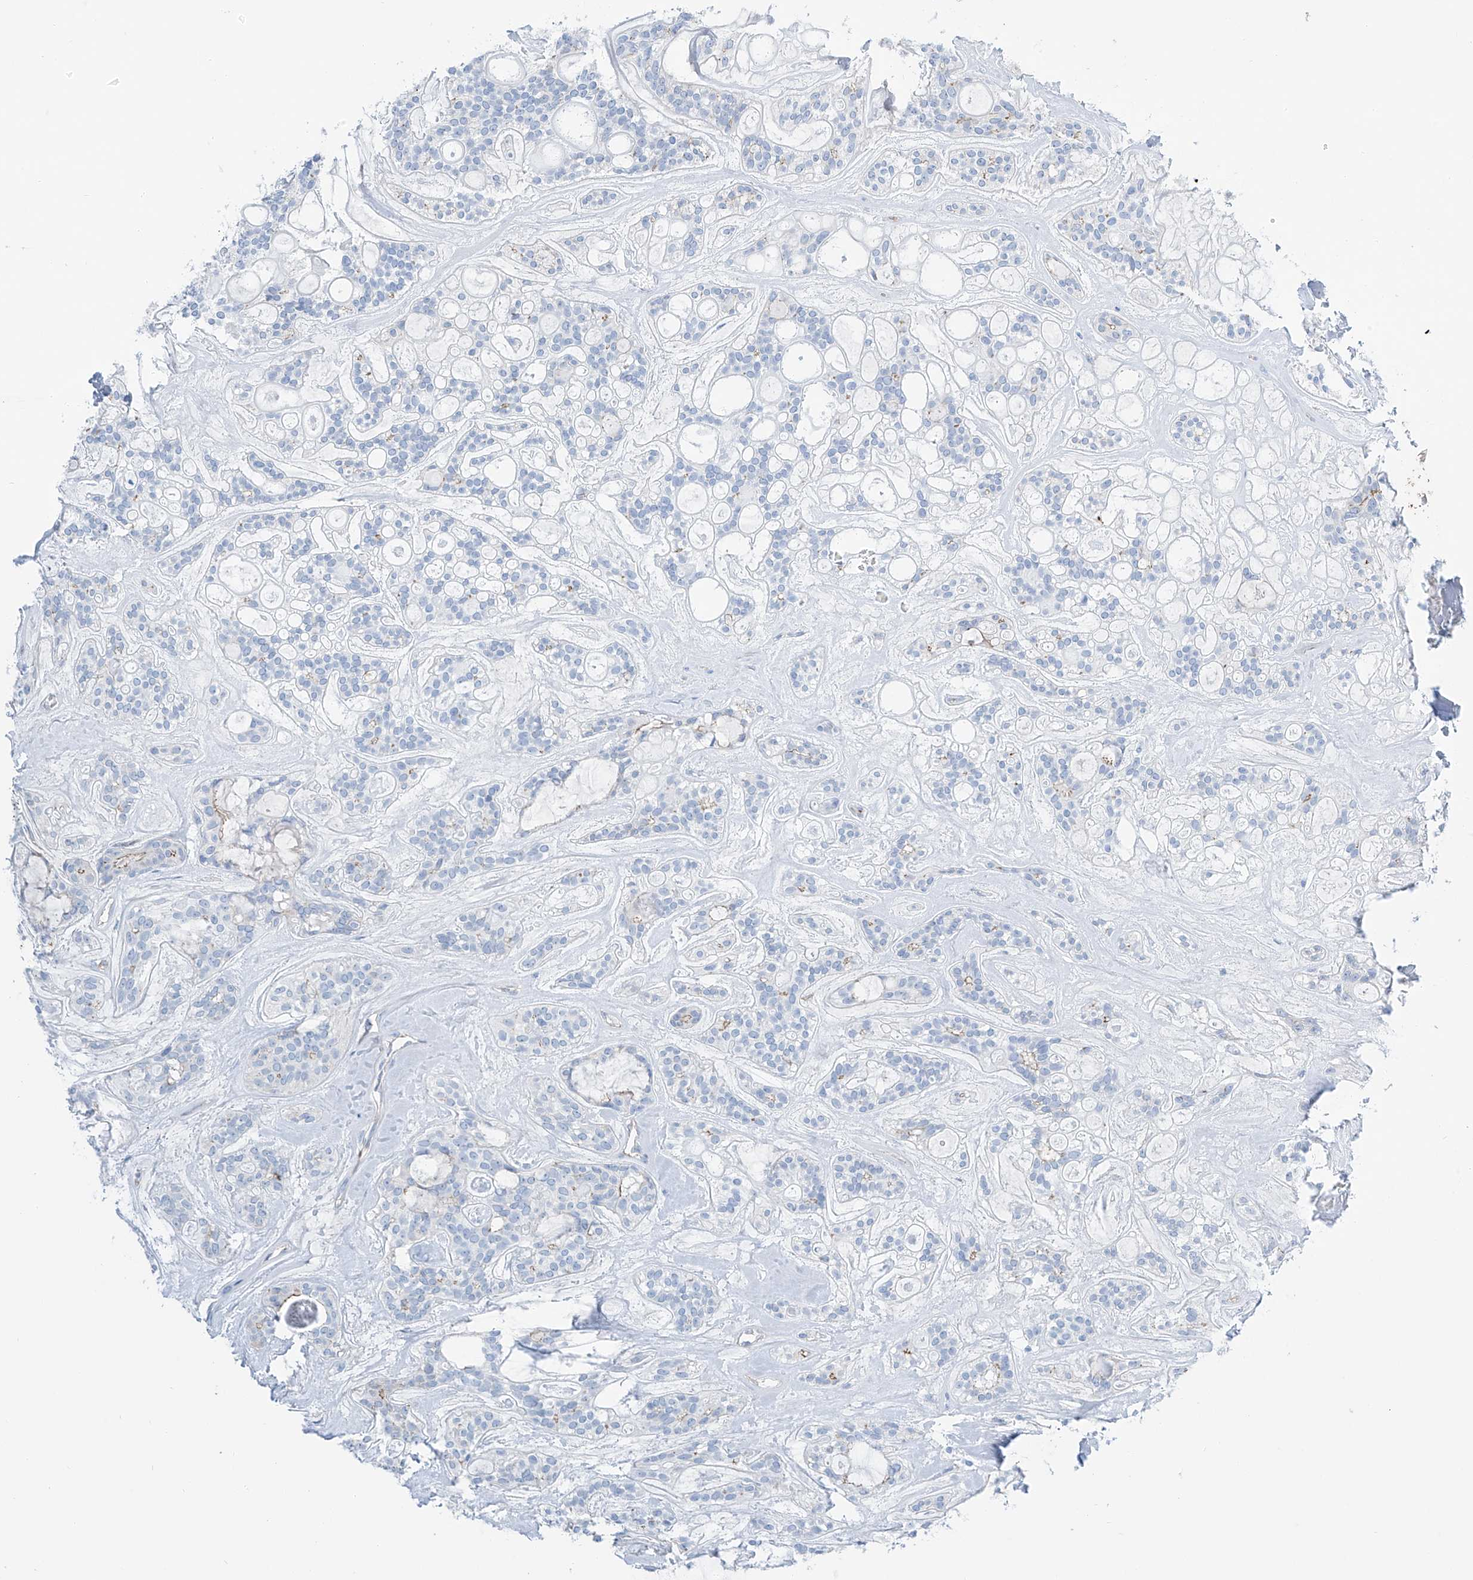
{"staining": {"intensity": "weak", "quantity": "<25%", "location": "cytoplasmic/membranous"}, "tissue": "head and neck cancer", "cell_type": "Tumor cells", "image_type": "cancer", "snomed": [{"axis": "morphology", "description": "Adenocarcinoma, NOS"}, {"axis": "topography", "description": "Head-Neck"}], "caption": "Image shows no protein staining in tumor cells of adenocarcinoma (head and neck) tissue.", "gene": "MAGI1", "patient": {"sex": "male", "age": 66}}